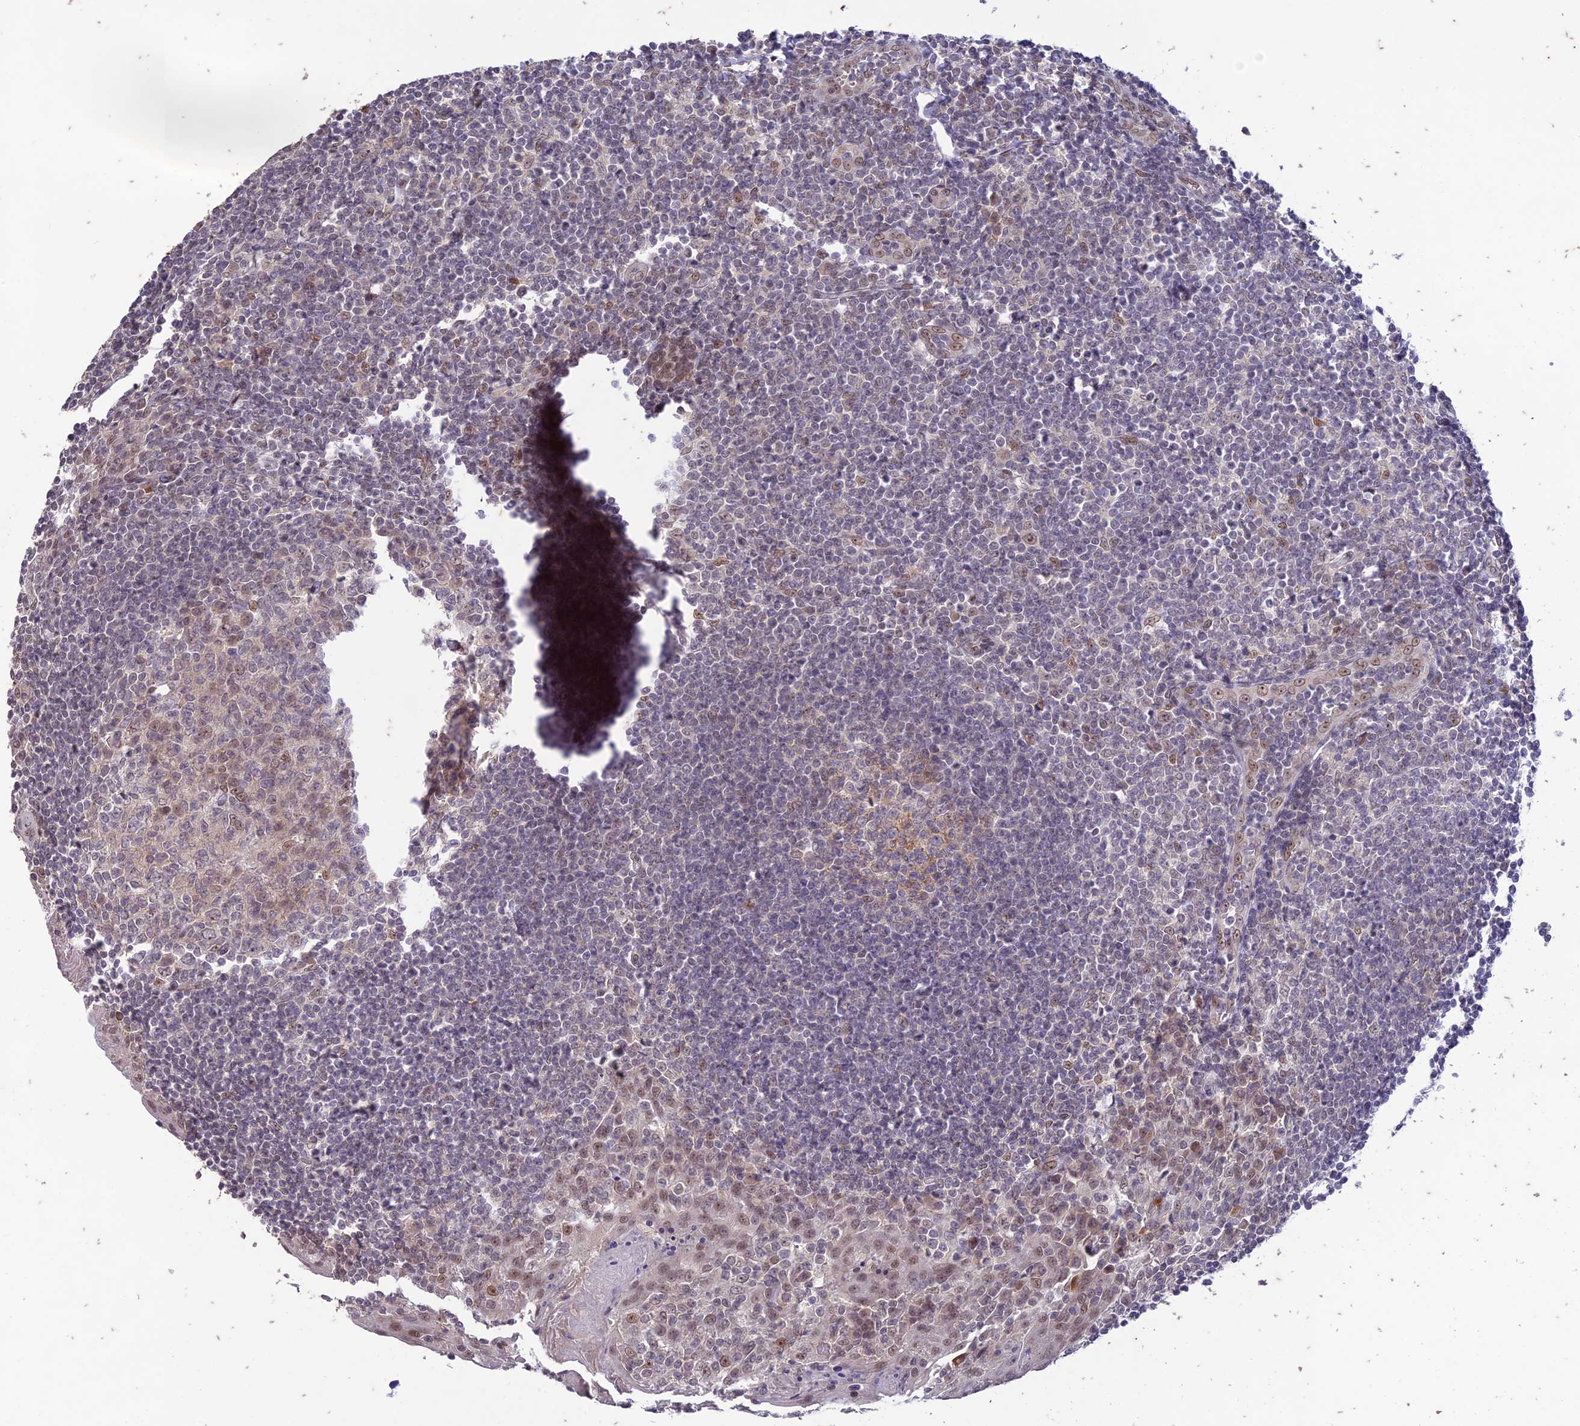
{"staining": {"intensity": "moderate", "quantity": "<25%", "location": "nuclear"}, "tissue": "tonsil", "cell_type": "Germinal center cells", "image_type": "normal", "snomed": [{"axis": "morphology", "description": "Normal tissue, NOS"}, {"axis": "topography", "description": "Tonsil"}], "caption": "A high-resolution micrograph shows immunohistochemistry (IHC) staining of benign tonsil, which reveals moderate nuclear positivity in approximately <25% of germinal center cells.", "gene": "POP4", "patient": {"sex": "male", "age": 27}}